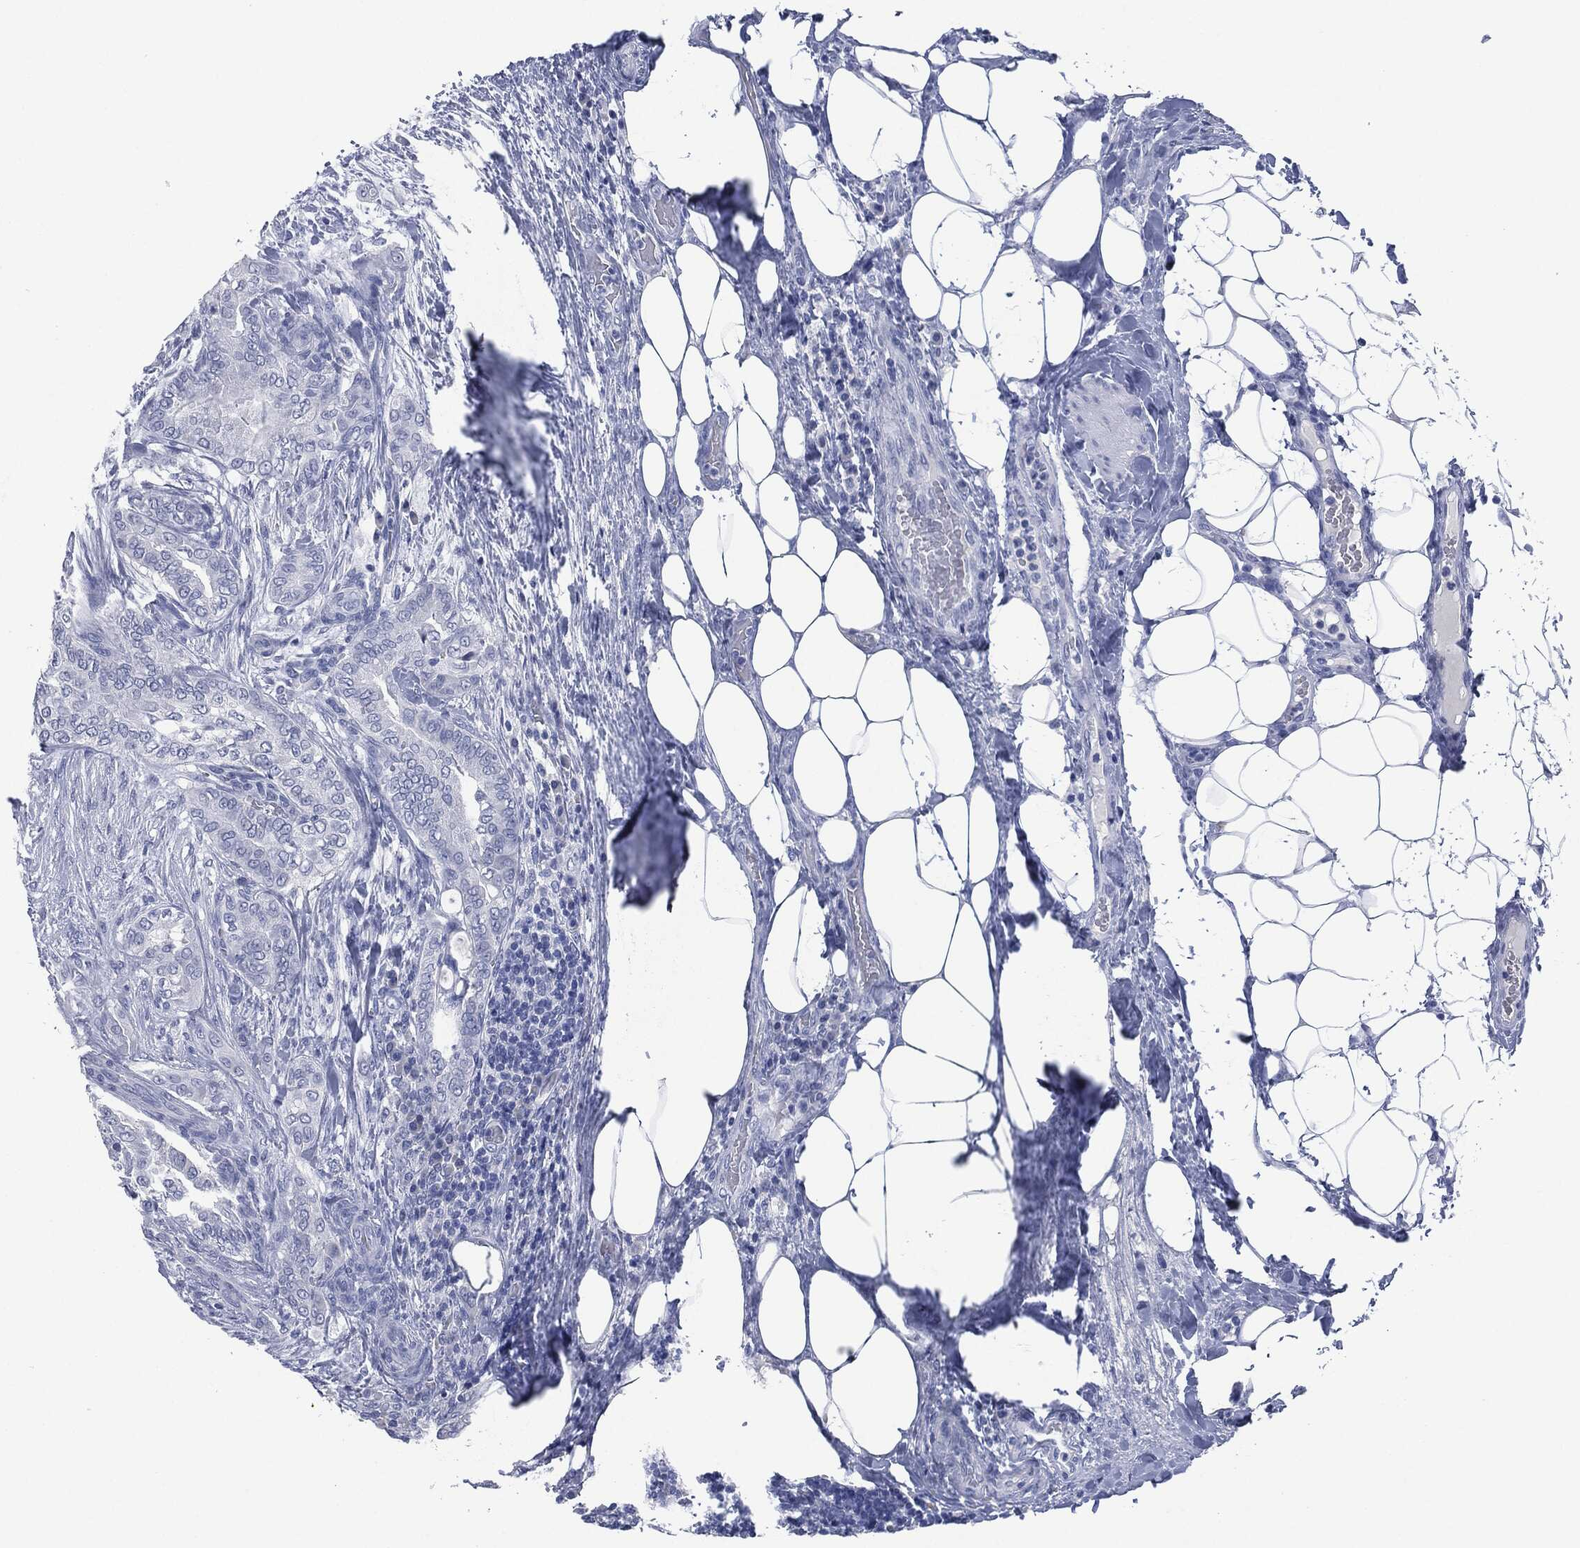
{"staining": {"intensity": "negative", "quantity": "none", "location": "none"}, "tissue": "thyroid cancer", "cell_type": "Tumor cells", "image_type": "cancer", "snomed": [{"axis": "morphology", "description": "Papillary adenocarcinoma, NOS"}, {"axis": "topography", "description": "Thyroid gland"}], "caption": "Photomicrograph shows no significant protein expression in tumor cells of papillary adenocarcinoma (thyroid).", "gene": "MUC16", "patient": {"sex": "male", "age": 61}}